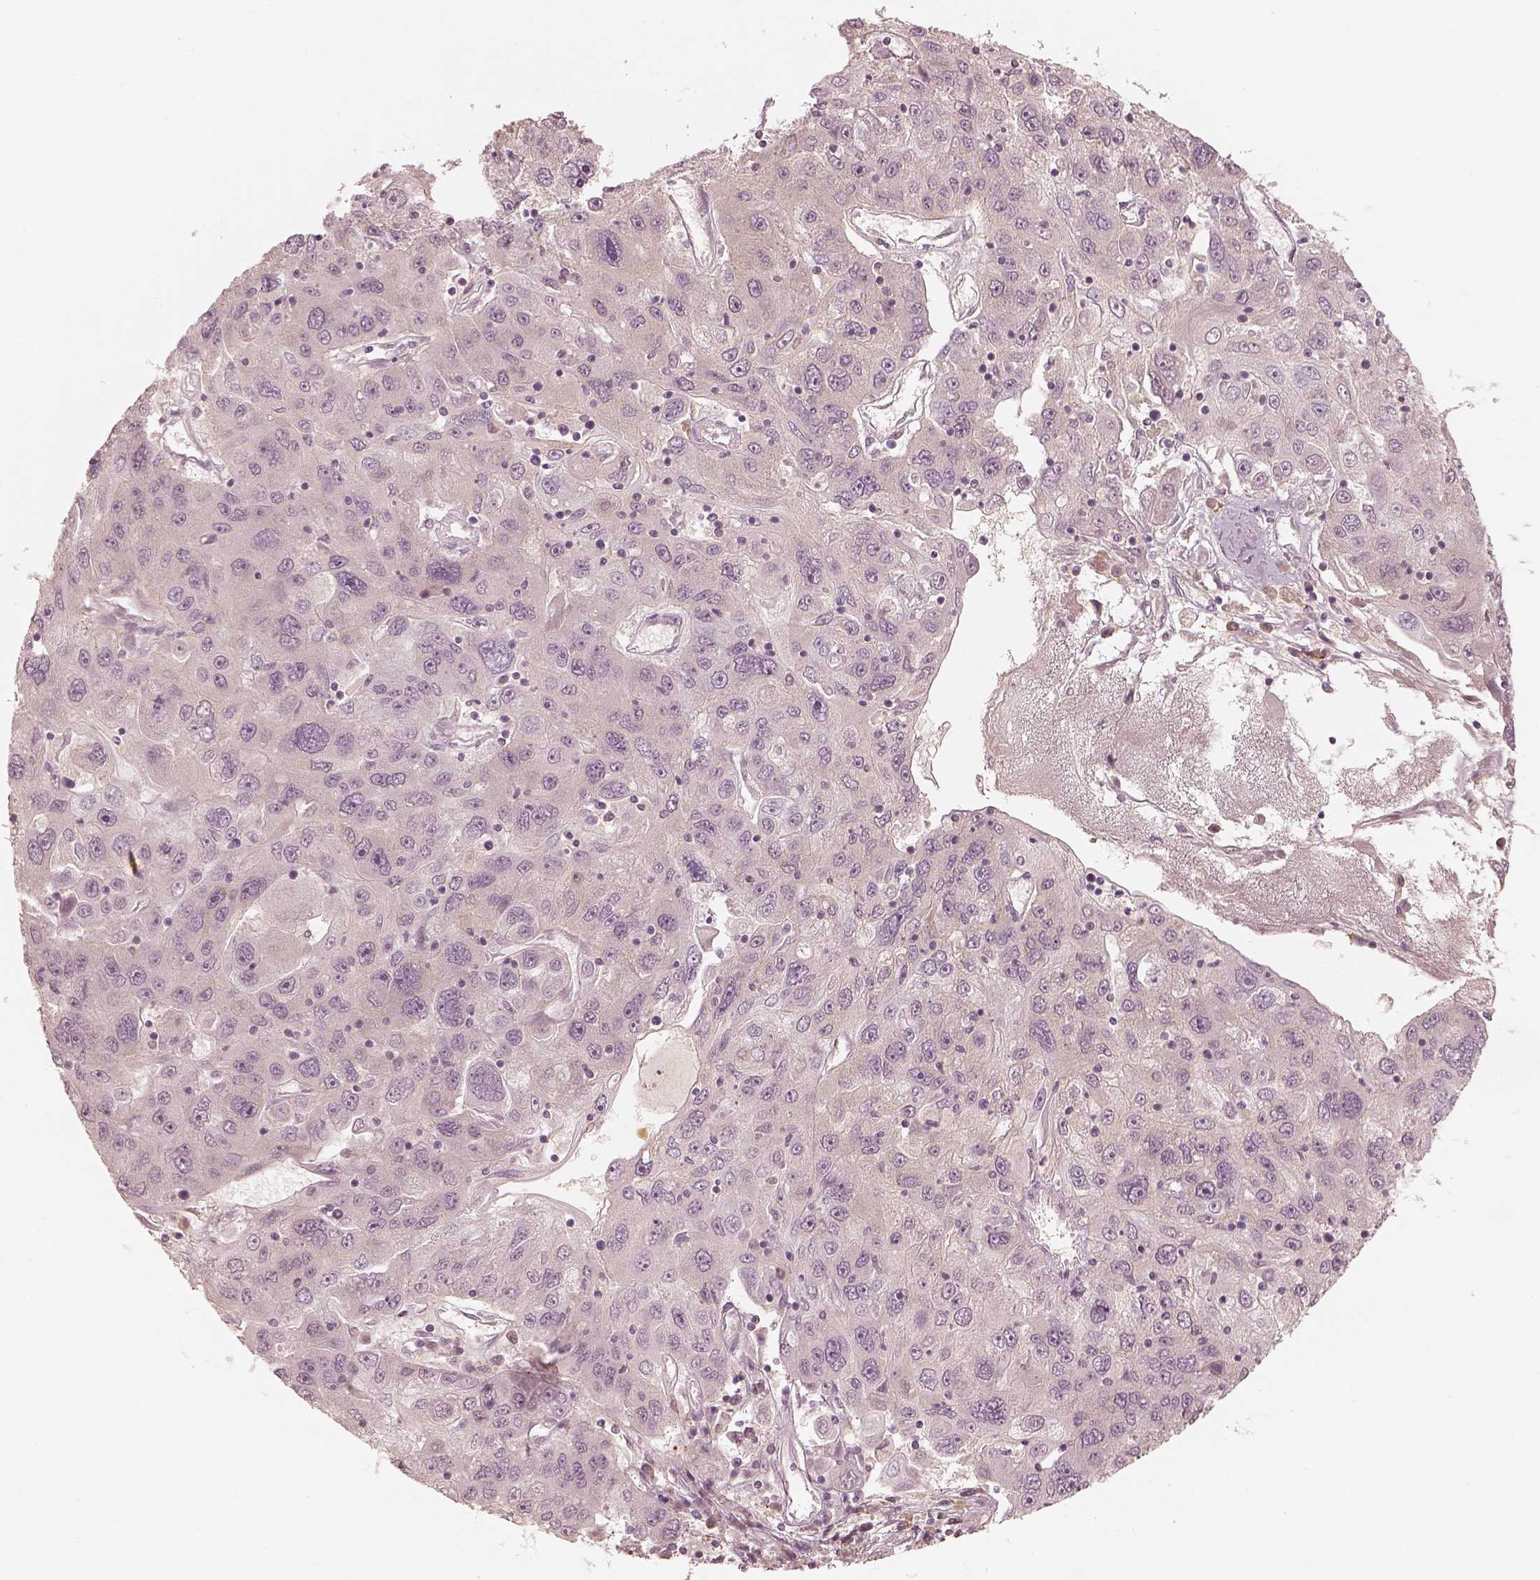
{"staining": {"intensity": "negative", "quantity": "none", "location": "none"}, "tissue": "stomach cancer", "cell_type": "Tumor cells", "image_type": "cancer", "snomed": [{"axis": "morphology", "description": "Adenocarcinoma, NOS"}, {"axis": "topography", "description": "Stomach"}], "caption": "This is an immunohistochemistry image of human adenocarcinoma (stomach). There is no positivity in tumor cells.", "gene": "GORASP2", "patient": {"sex": "male", "age": 56}}